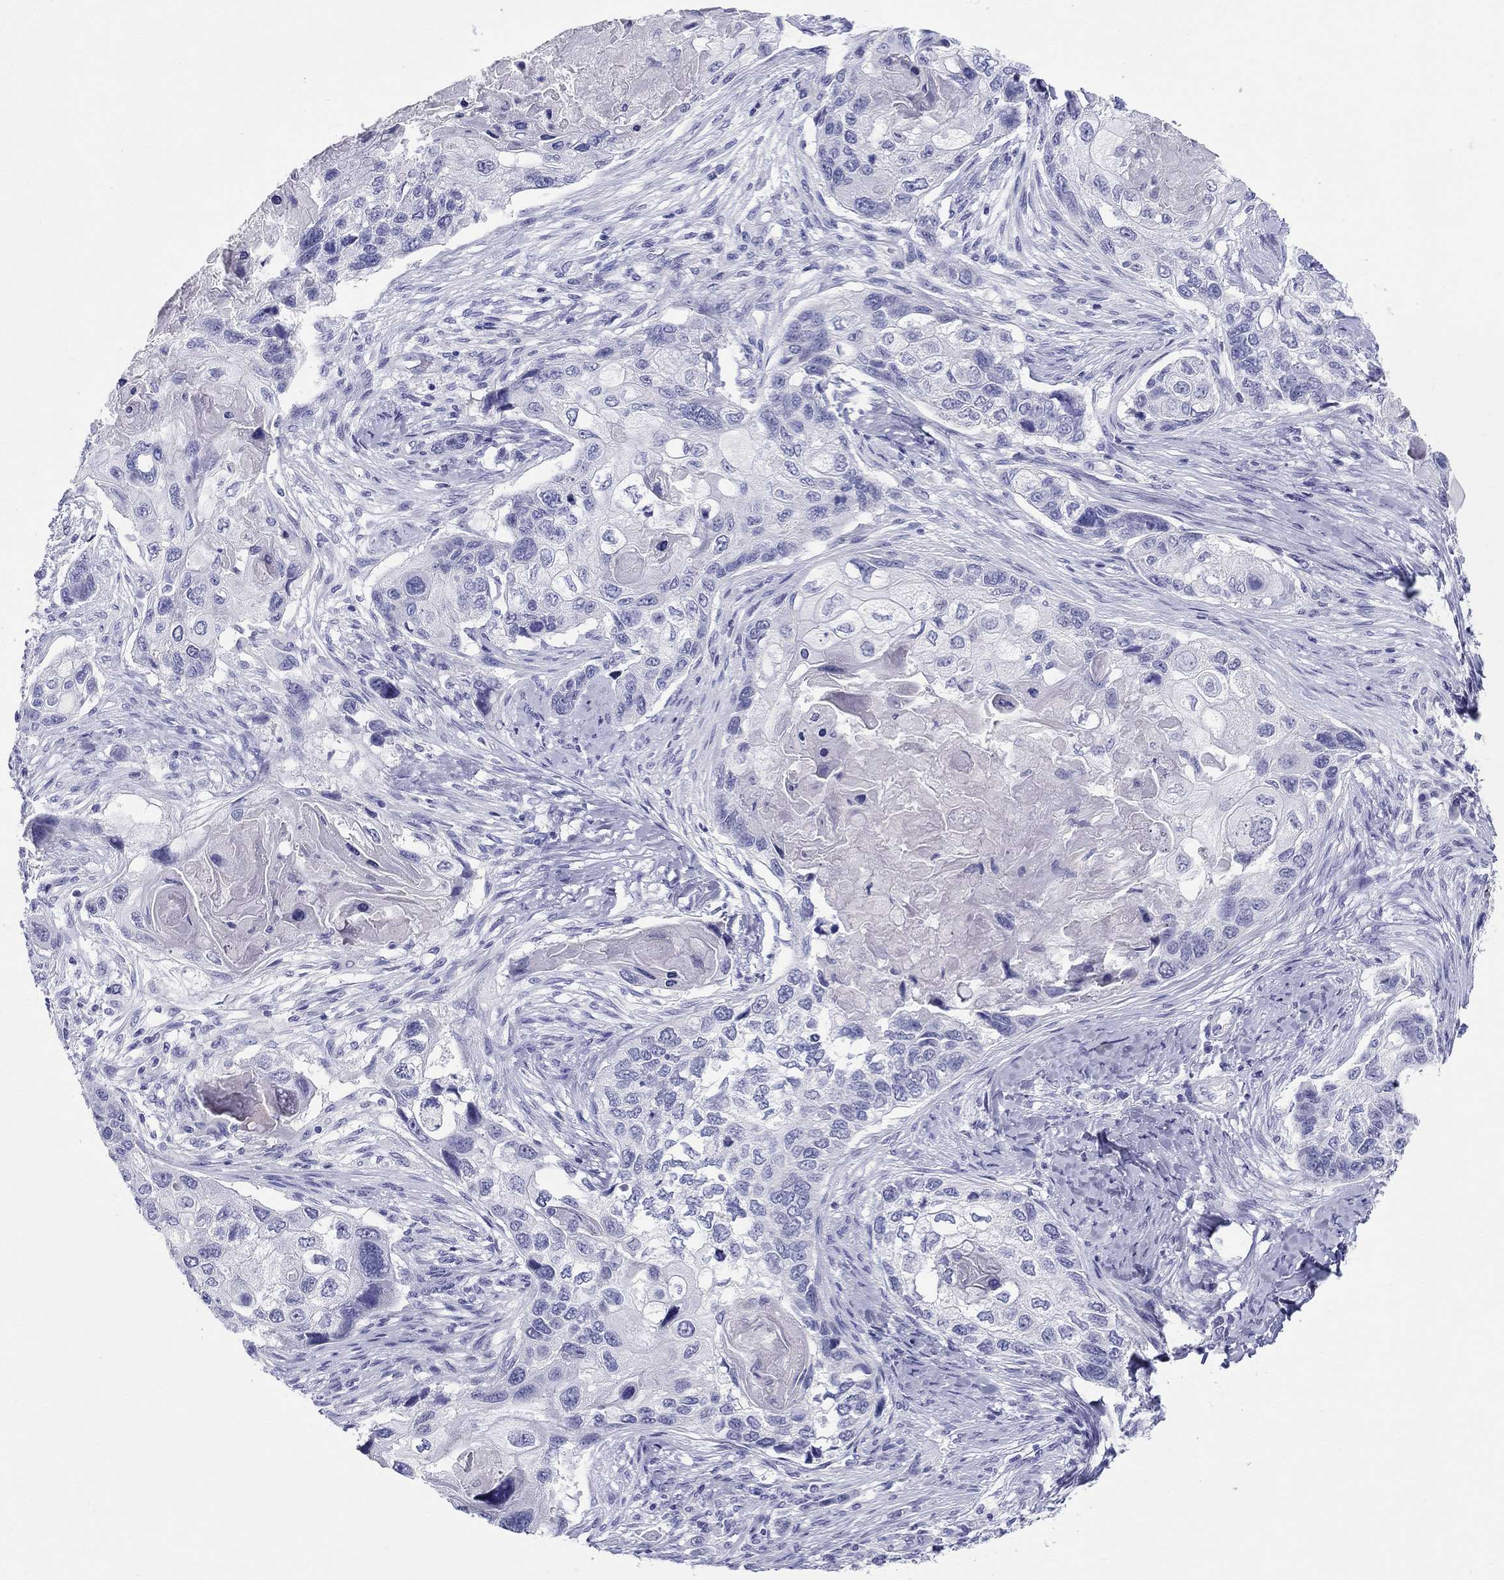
{"staining": {"intensity": "negative", "quantity": "none", "location": "none"}, "tissue": "lung cancer", "cell_type": "Tumor cells", "image_type": "cancer", "snomed": [{"axis": "morphology", "description": "Normal tissue, NOS"}, {"axis": "morphology", "description": "Squamous cell carcinoma, NOS"}, {"axis": "topography", "description": "Bronchus"}, {"axis": "topography", "description": "Lung"}], "caption": "IHC histopathology image of neoplastic tissue: squamous cell carcinoma (lung) stained with DAB shows no significant protein staining in tumor cells. The staining was performed using DAB (3,3'-diaminobenzidine) to visualize the protein expression in brown, while the nuclei were stained in blue with hematoxylin (Magnification: 20x).", "gene": "LAMP5", "patient": {"sex": "male", "age": 69}}